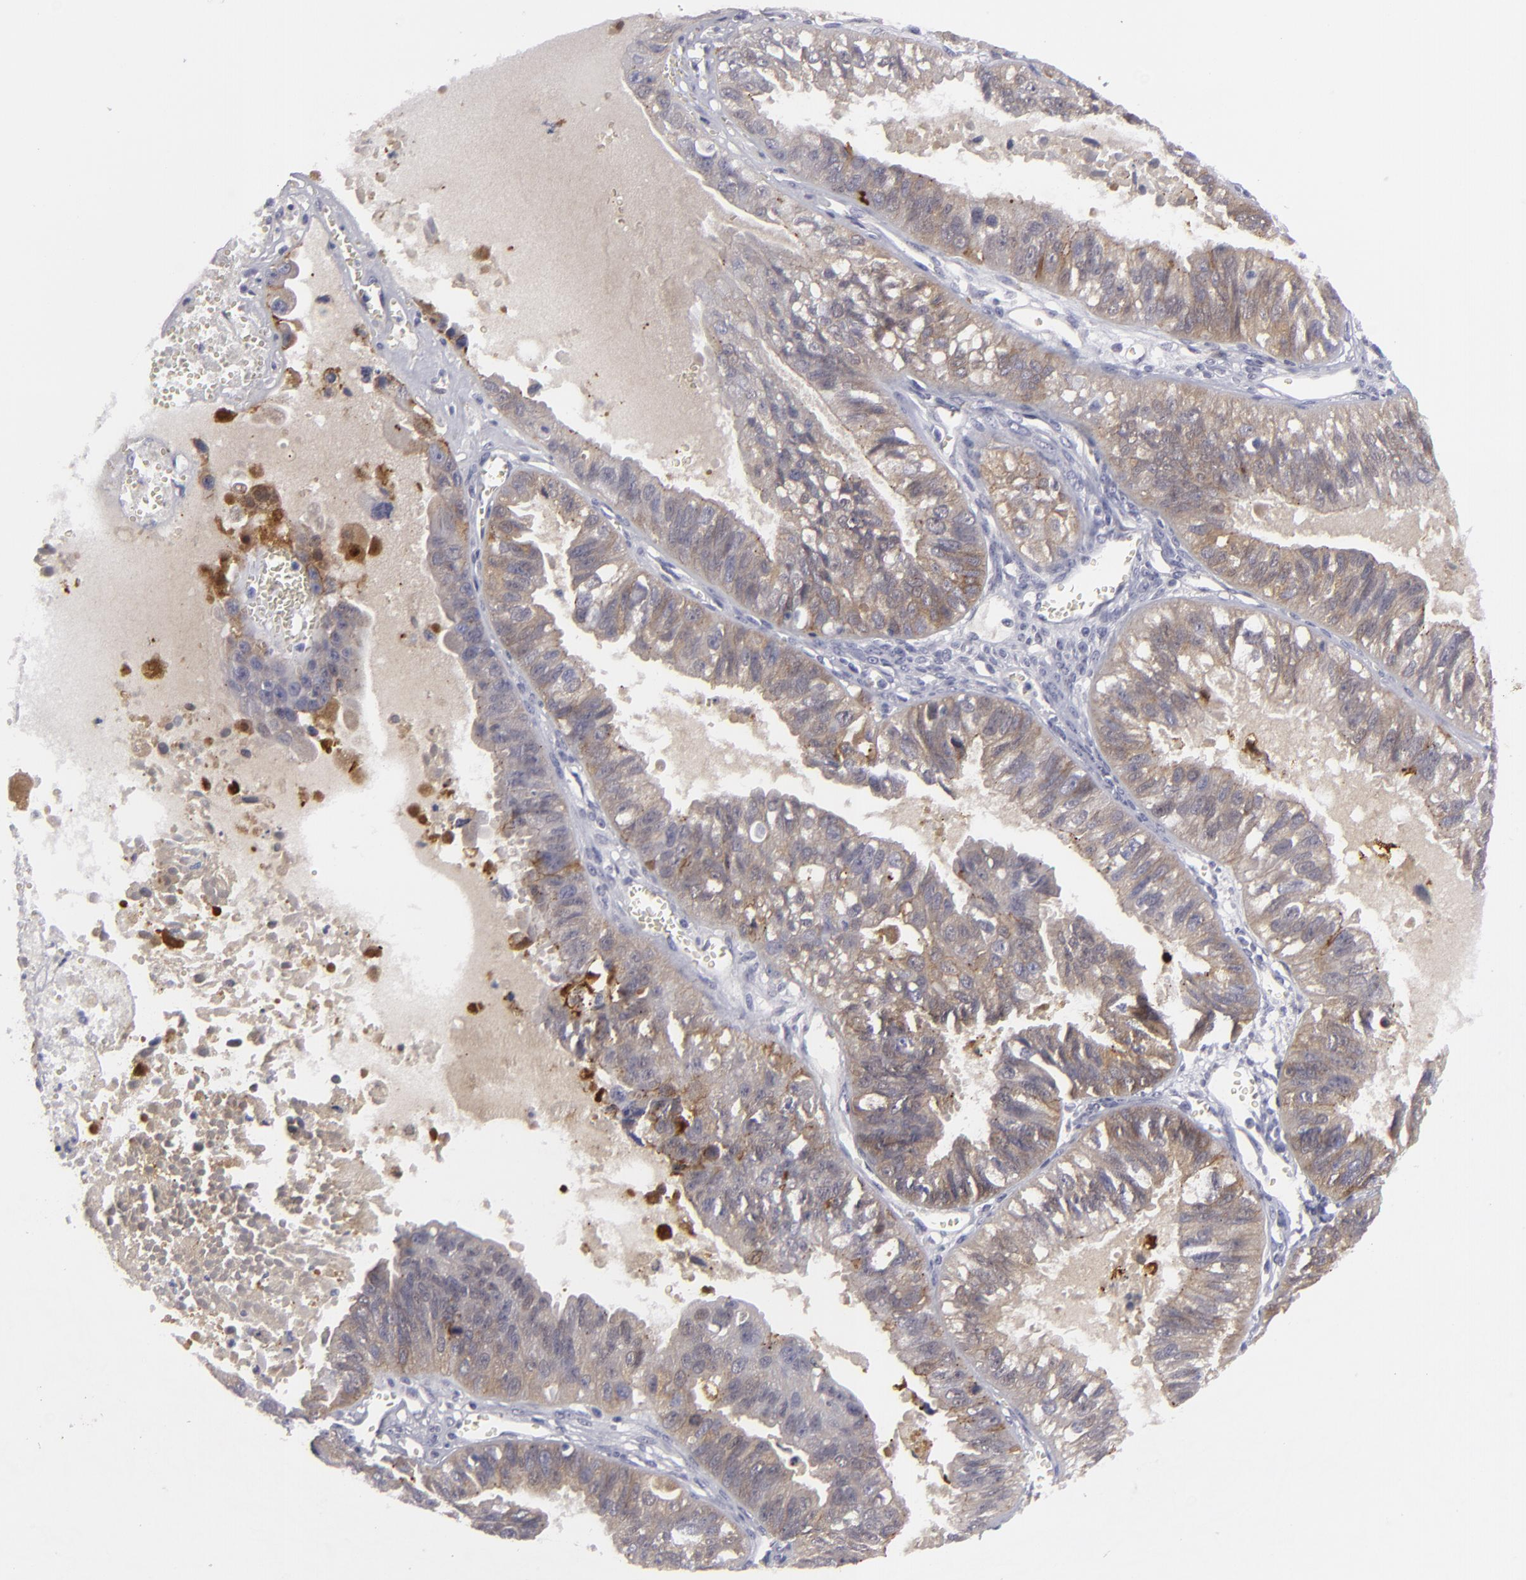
{"staining": {"intensity": "moderate", "quantity": "25%-75%", "location": "cytoplasmic/membranous"}, "tissue": "ovarian cancer", "cell_type": "Tumor cells", "image_type": "cancer", "snomed": [{"axis": "morphology", "description": "Carcinoma, endometroid"}, {"axis": "topography", "description": "Ovary"}], "caption": "Human ovarian cancer stained with a brown dye displays moderate cytoplasmic/membranous positive positivity in approximately 25%-75% of tumor cells.", "gene": "JUP", "patient": {"sex": "female", "age": 85}}